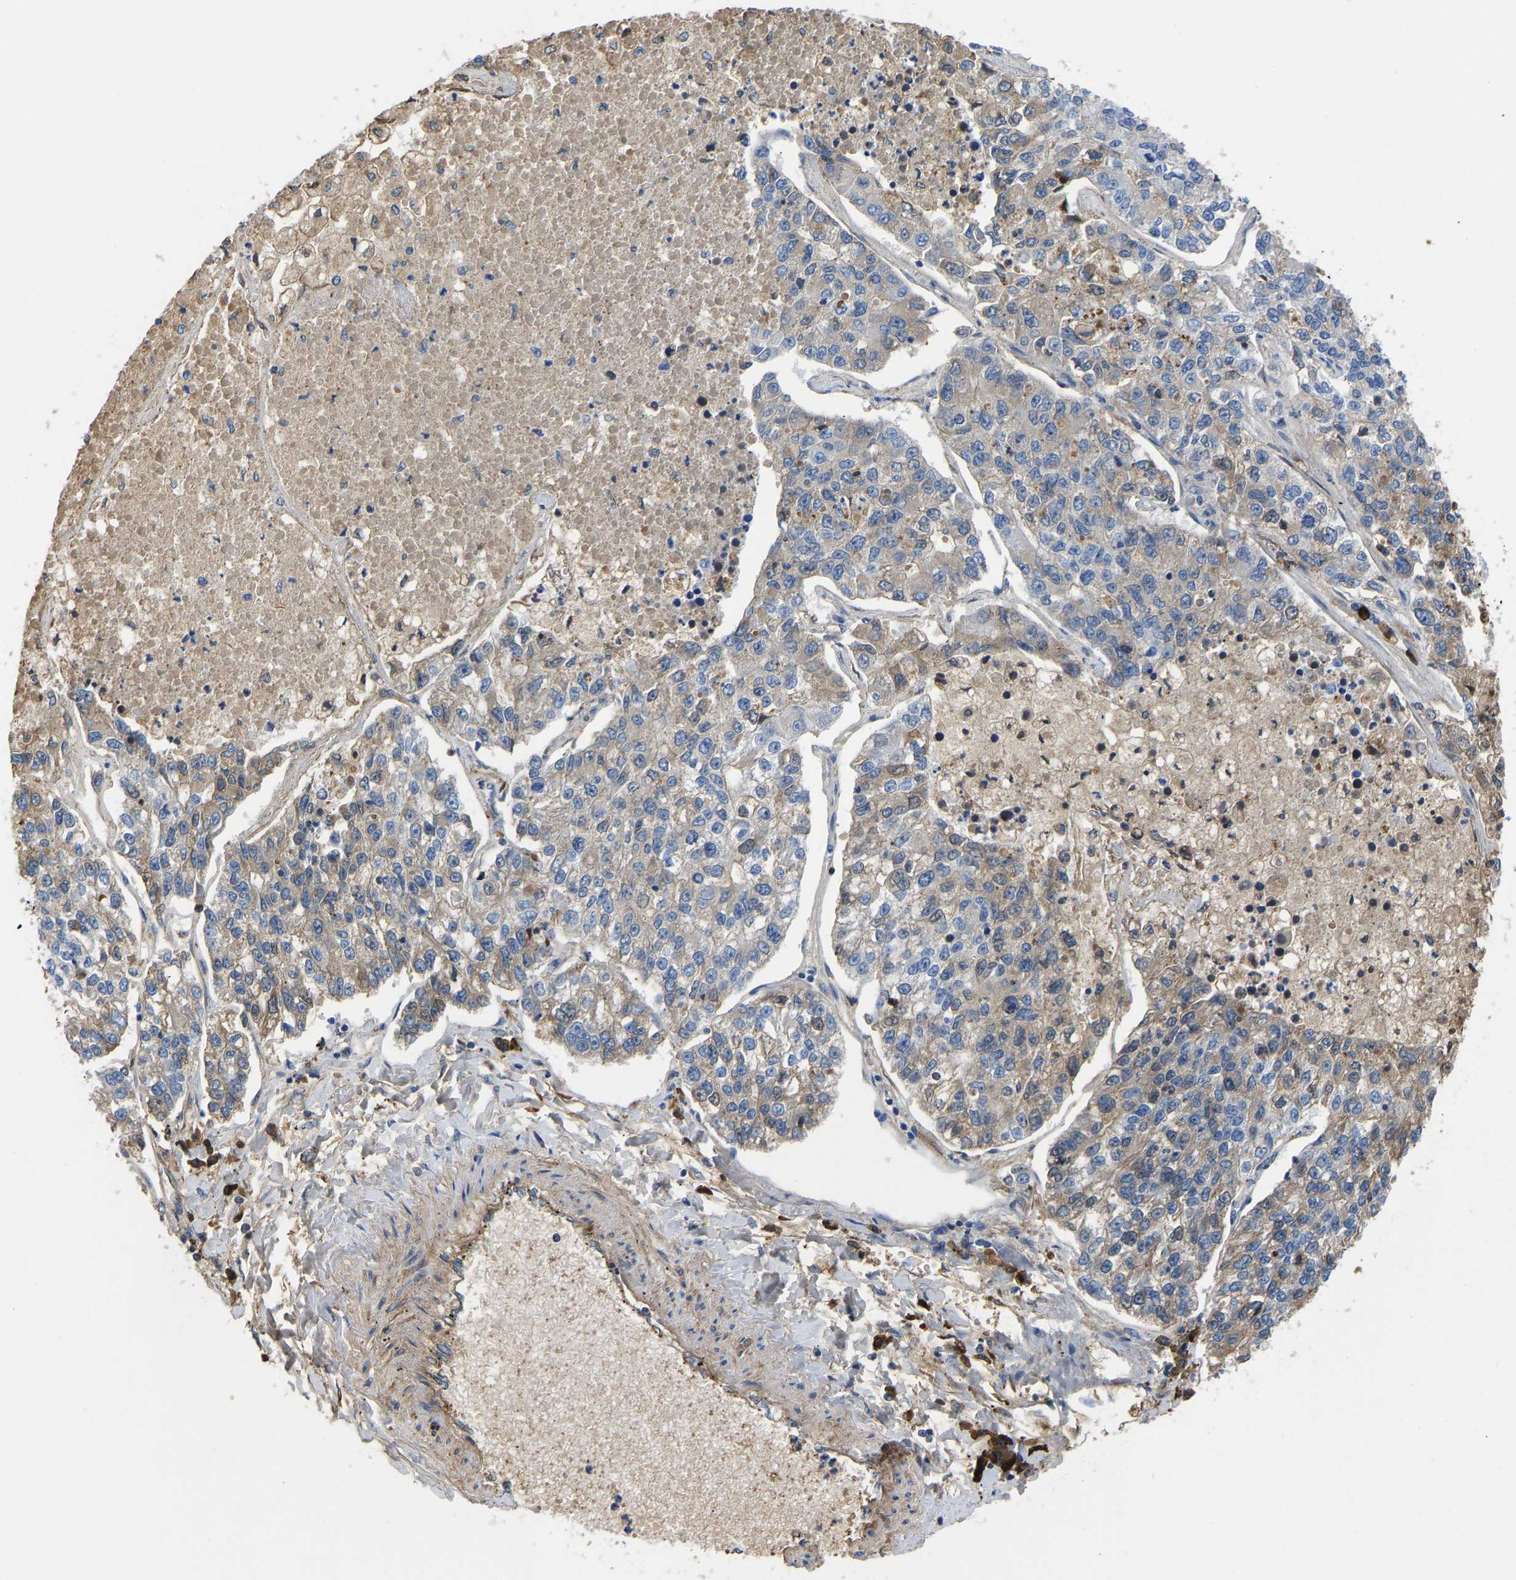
{"staining": {"intensity": "weak", "quantity": "<25%", "location": "cytoplasmic/membranous"}, "tissue": "lung cancer", "cell_type": "Tumor cells", "image_type": "cancer", "snomed": [{"axis": "morphology", "description": "Adenocarcinoma, NOS"}, {"axis": "topography", "description": "Lung"}], "caption": "Tumor cells are negative for brown protein staining in lung adenocarcinoma.", "gene": "HSPG2", "patient": {"sex": "male", "age": 49}}